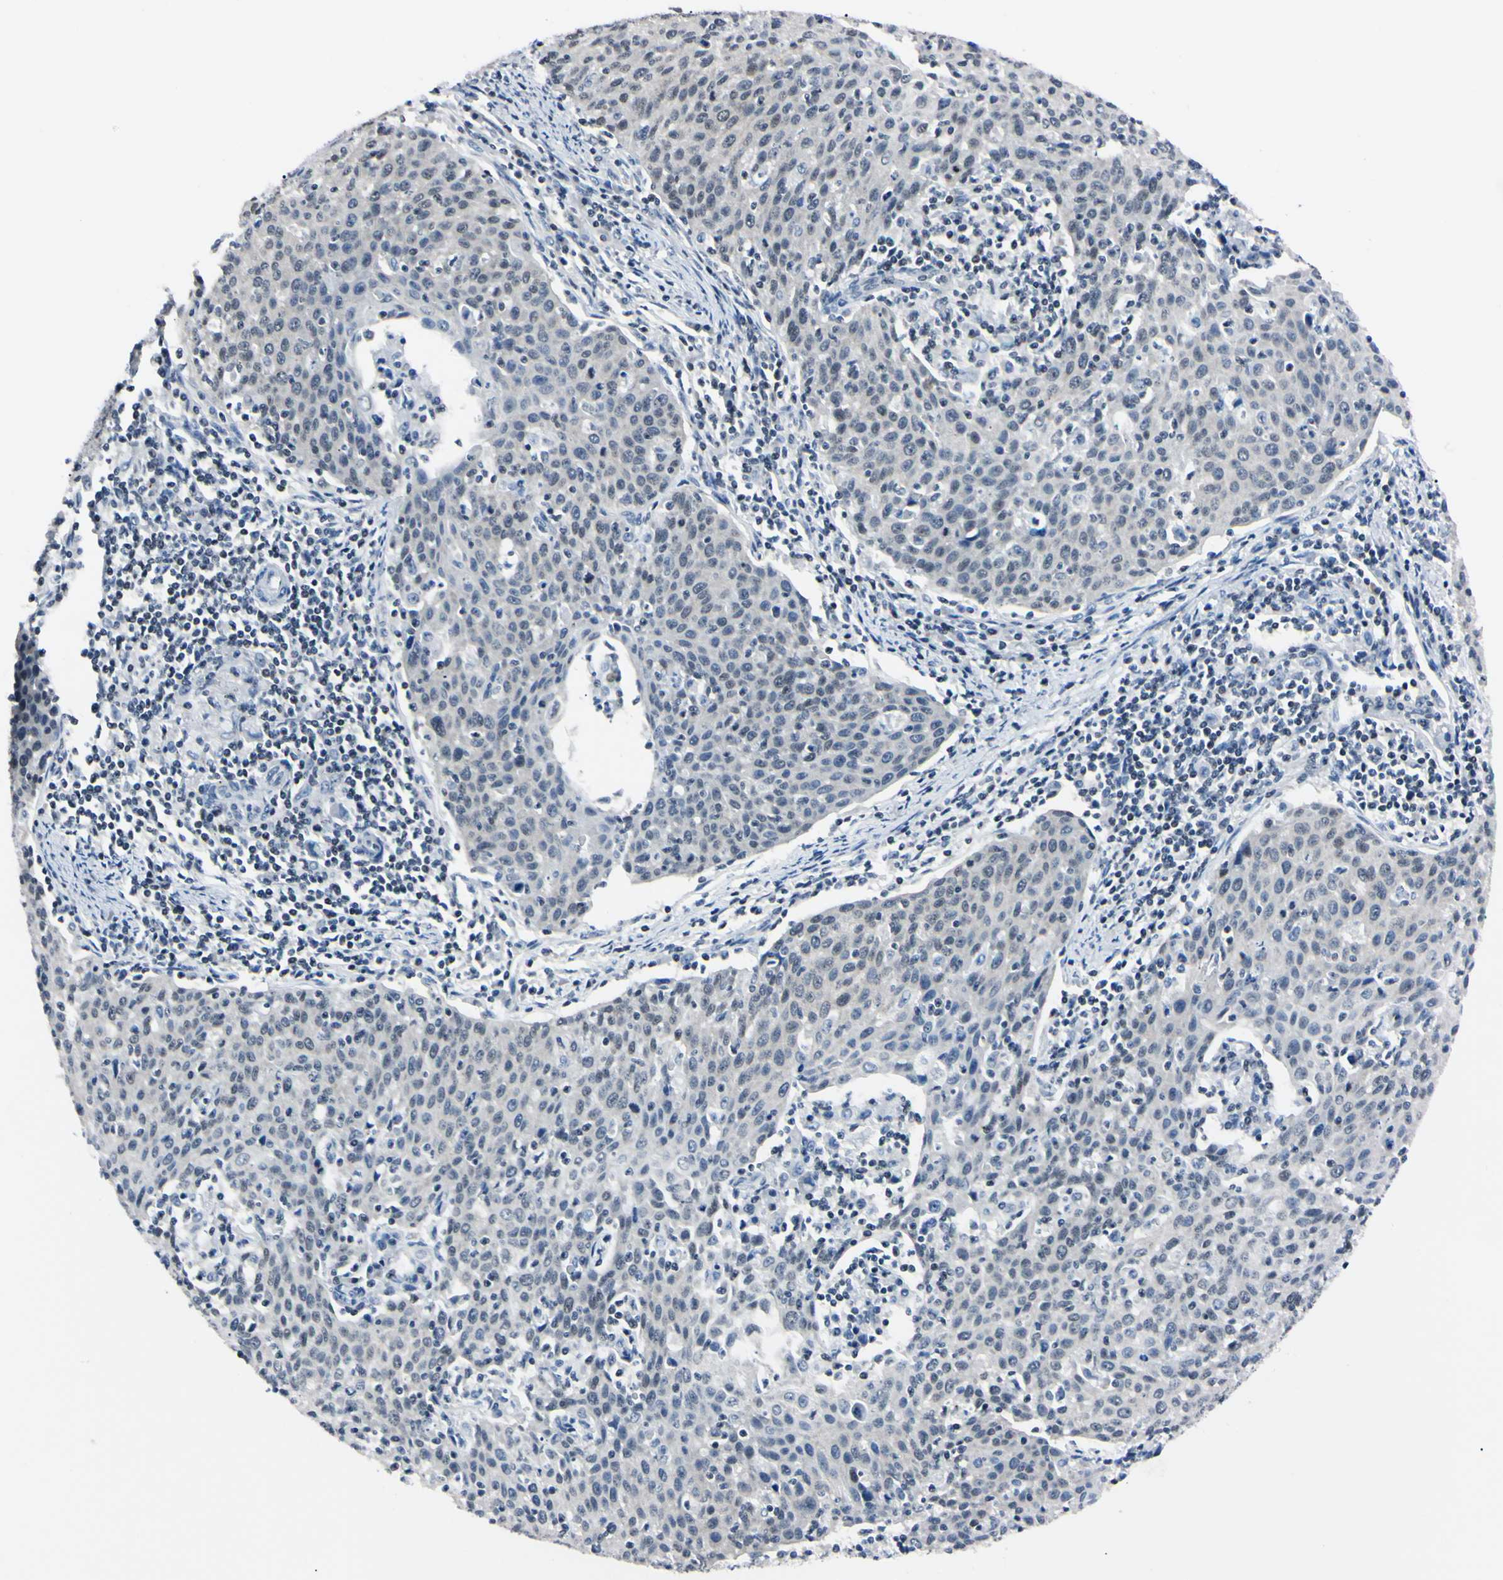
{"staining": {"intensity": "weak", "quantity": "25%-75%", "location": "nuclear"}, "tissue": "cervical cancer", "cell_type": "Tumor cells", "image_type": "cancer", "snomed": [{"axis": "morphology", "description": "Squamous cell carcinoma, NOS"}, {"axis": "topography", "description": "Cervix"}], "caption": "This micrograph exhibits cervical squamous cell carcinoma stained with IHC to label a protein in brown. The nuclear of tumor cells show weak positivity for the protein. Nuclei are counter-stained blue.", "gene": "C1orf174", "patient": {"sex": "female", "age": 38}}